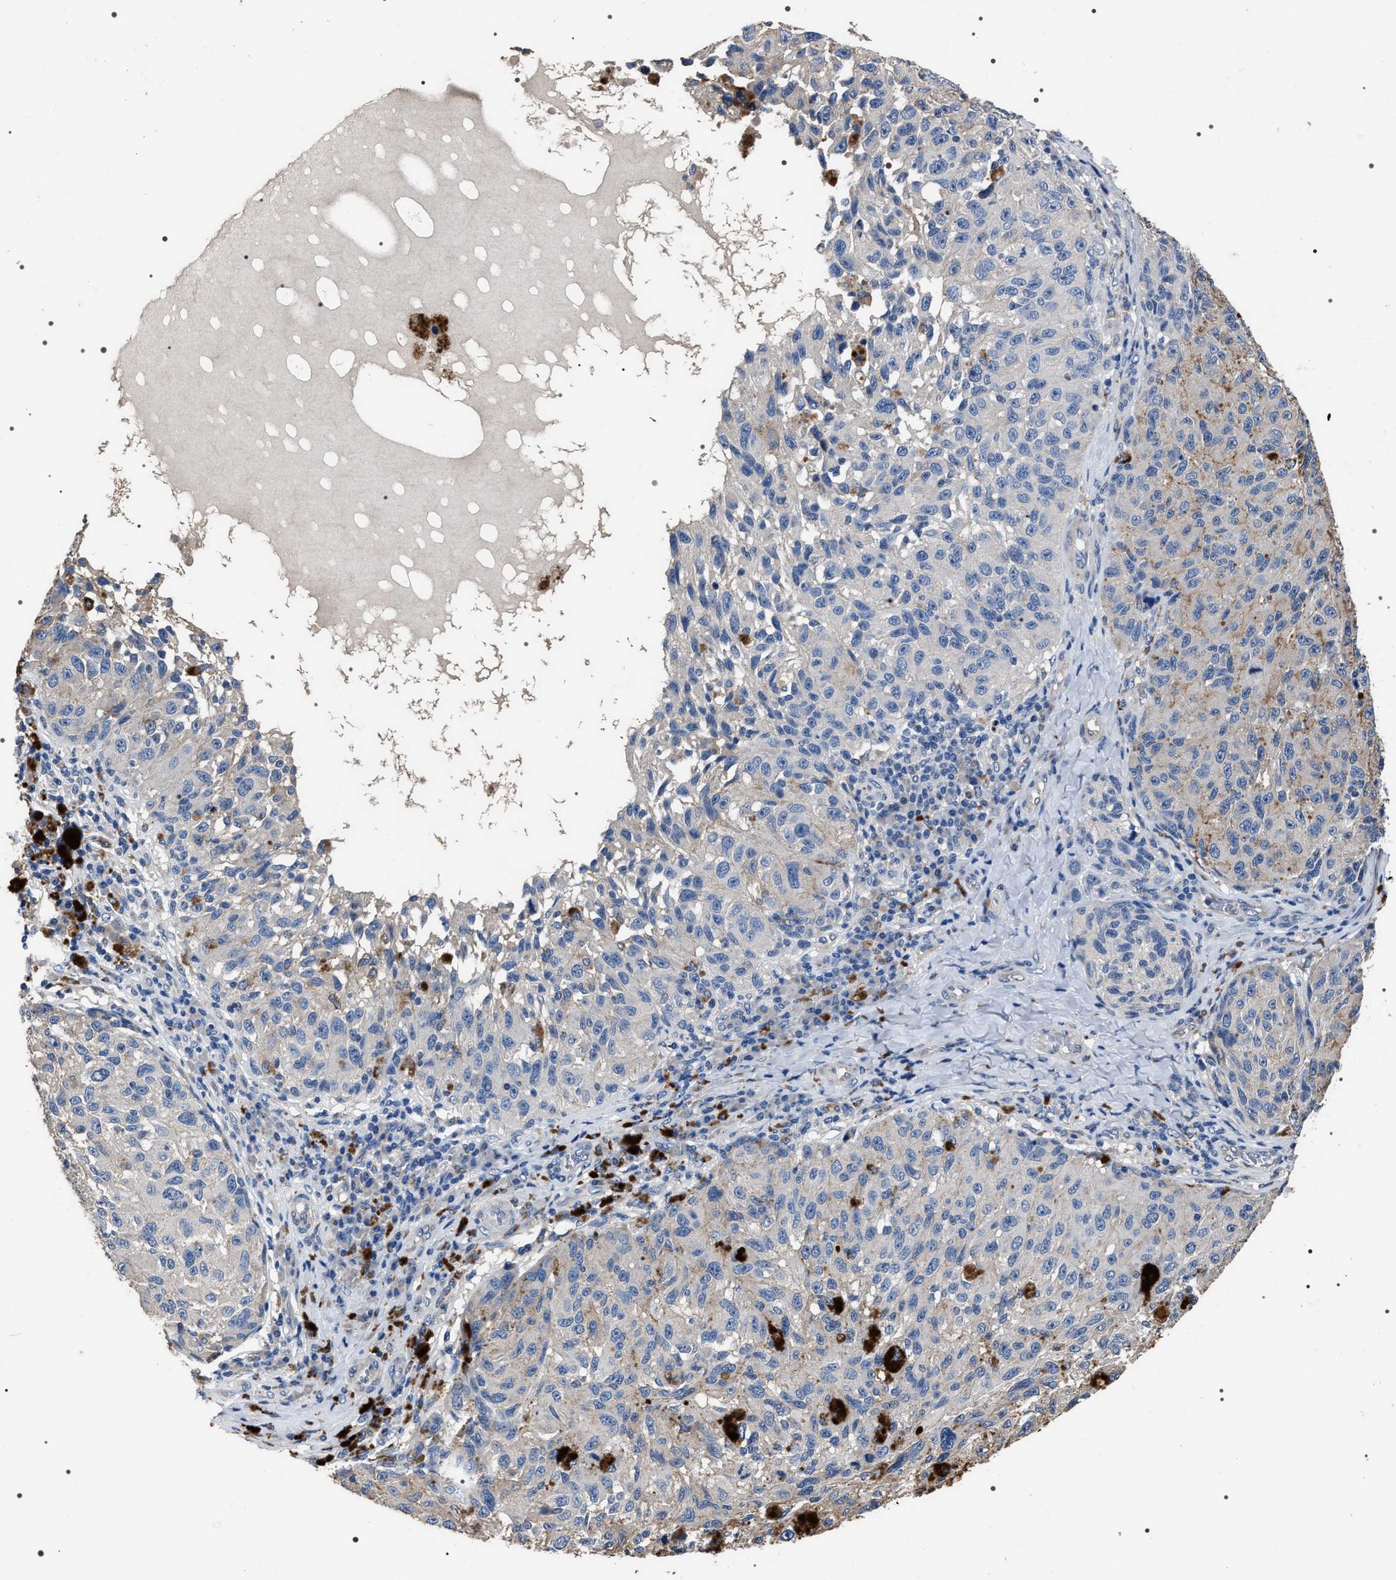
{"staining": {"intensity": "negative", "quantity": "none", "location": "none"}, "tissue": "melanoma", "cell_type": "Tumor cells", "image_type": "cancer", "snomed": [{"axis": "morphology", "description": "Malignant melanoma, NOS"}, {"axis": "topography", "description": "Skin"}], "caption": "Malignant melanoma stained for a protein using immunohistochemistry (IHC) demonstrates no staining tumor cells.", "gene": "TRIM54", "patient": {"sex": "female", "age": 73}}